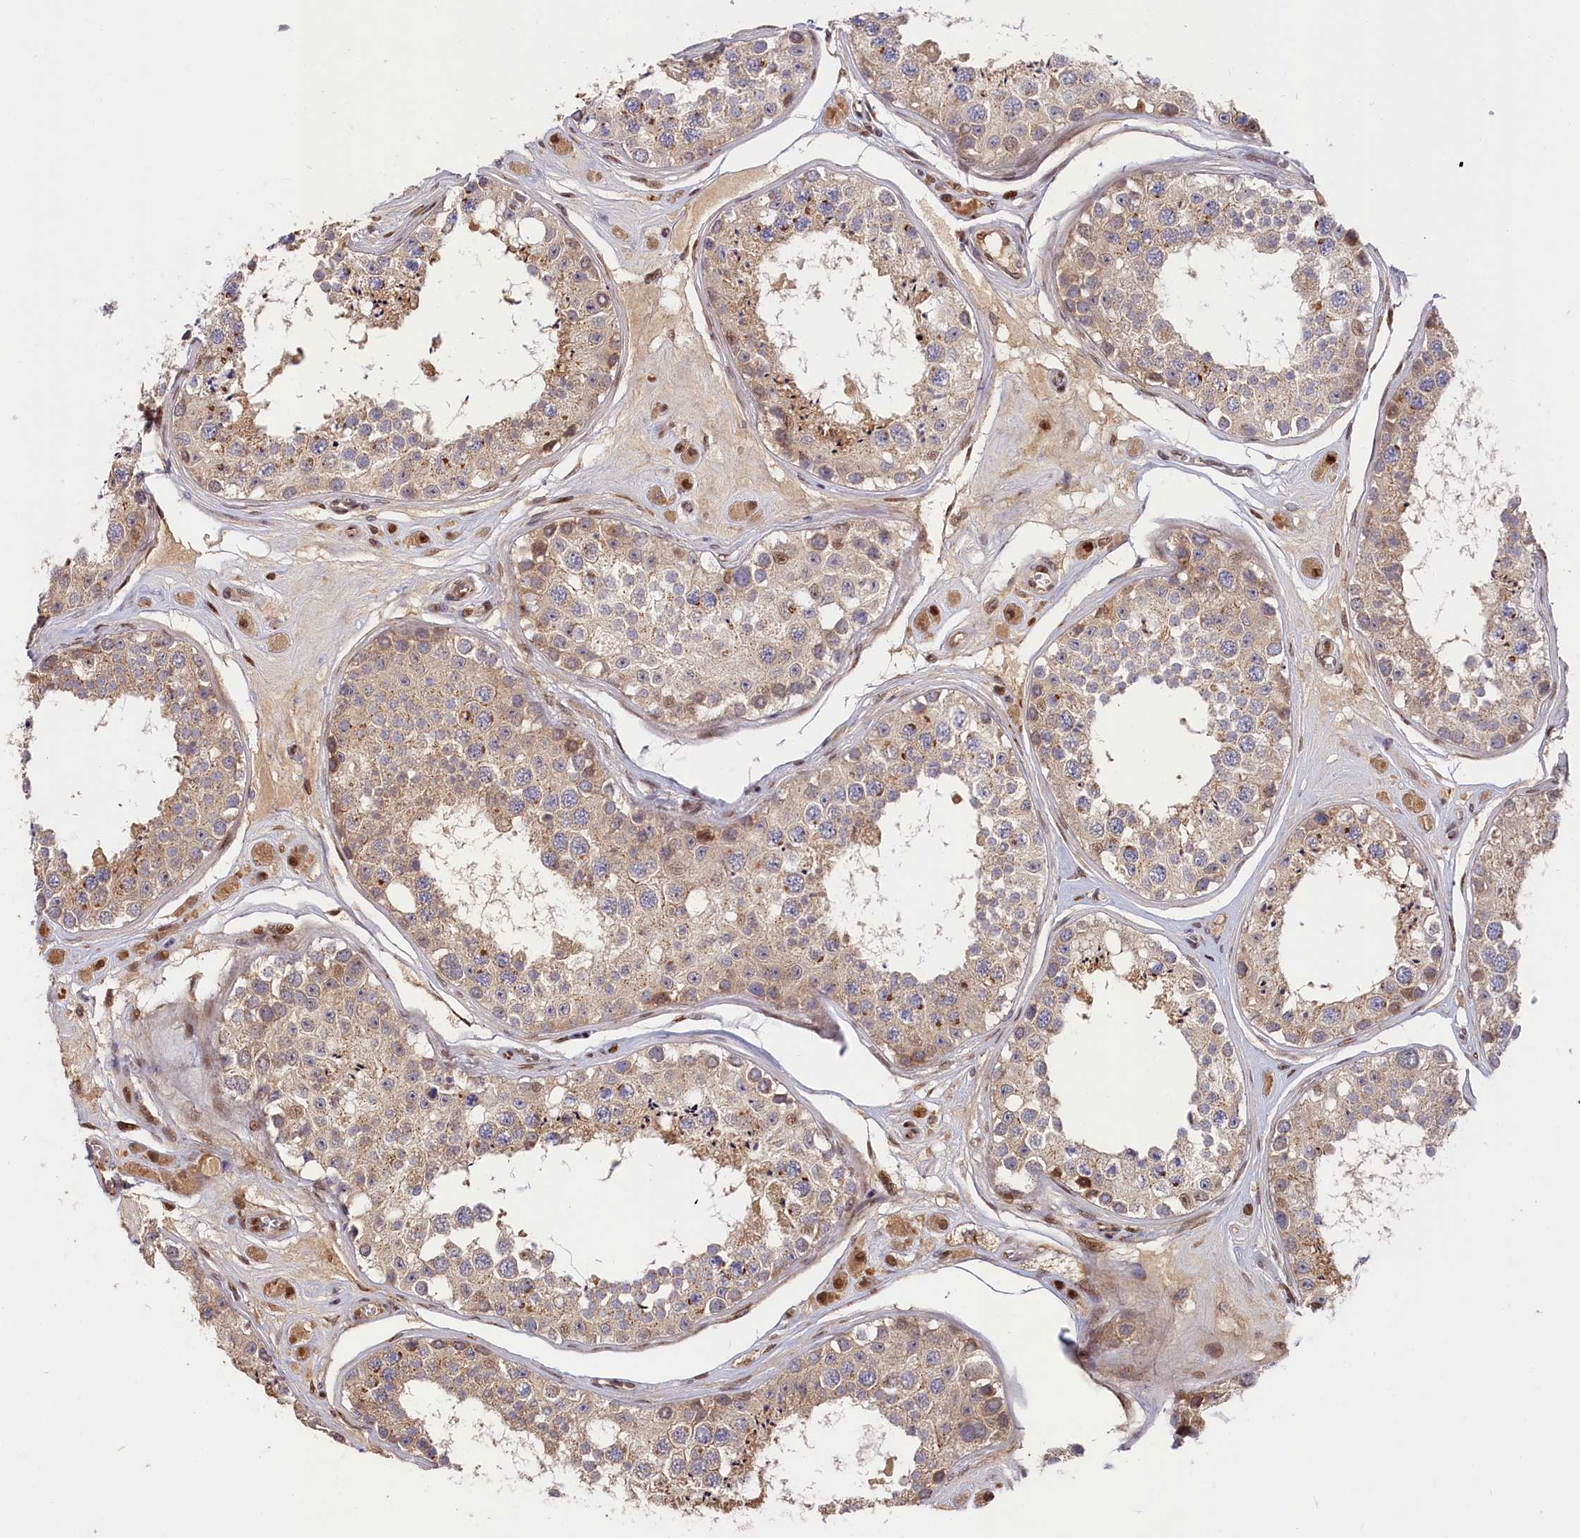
{"staining": {"intensity": "moderate", "quantity": ">75%", "location": "cytoplasmic/membranous"}, "tissue": "testis", "cell_type": "Cells in seminiferous ducts", "image_type": "normal", "snomed": [{"axis": "morphology", "description": "Normal tissue, NOS"}, {"axis": "topography", "description": "Testis"}], "caption": "Immunohistochemistry (DAB (3,3'-diaminobenzidine)) staining of benign testis displays moderate cytoplasmic/membranous protein expression in approximately >75% of cells in seminiferous ducts. The protein of interest is shown in brown color, while the nuclei are stained blue.", "gene": "CHST12", "patient": {"sex": "male", "age": 25}}